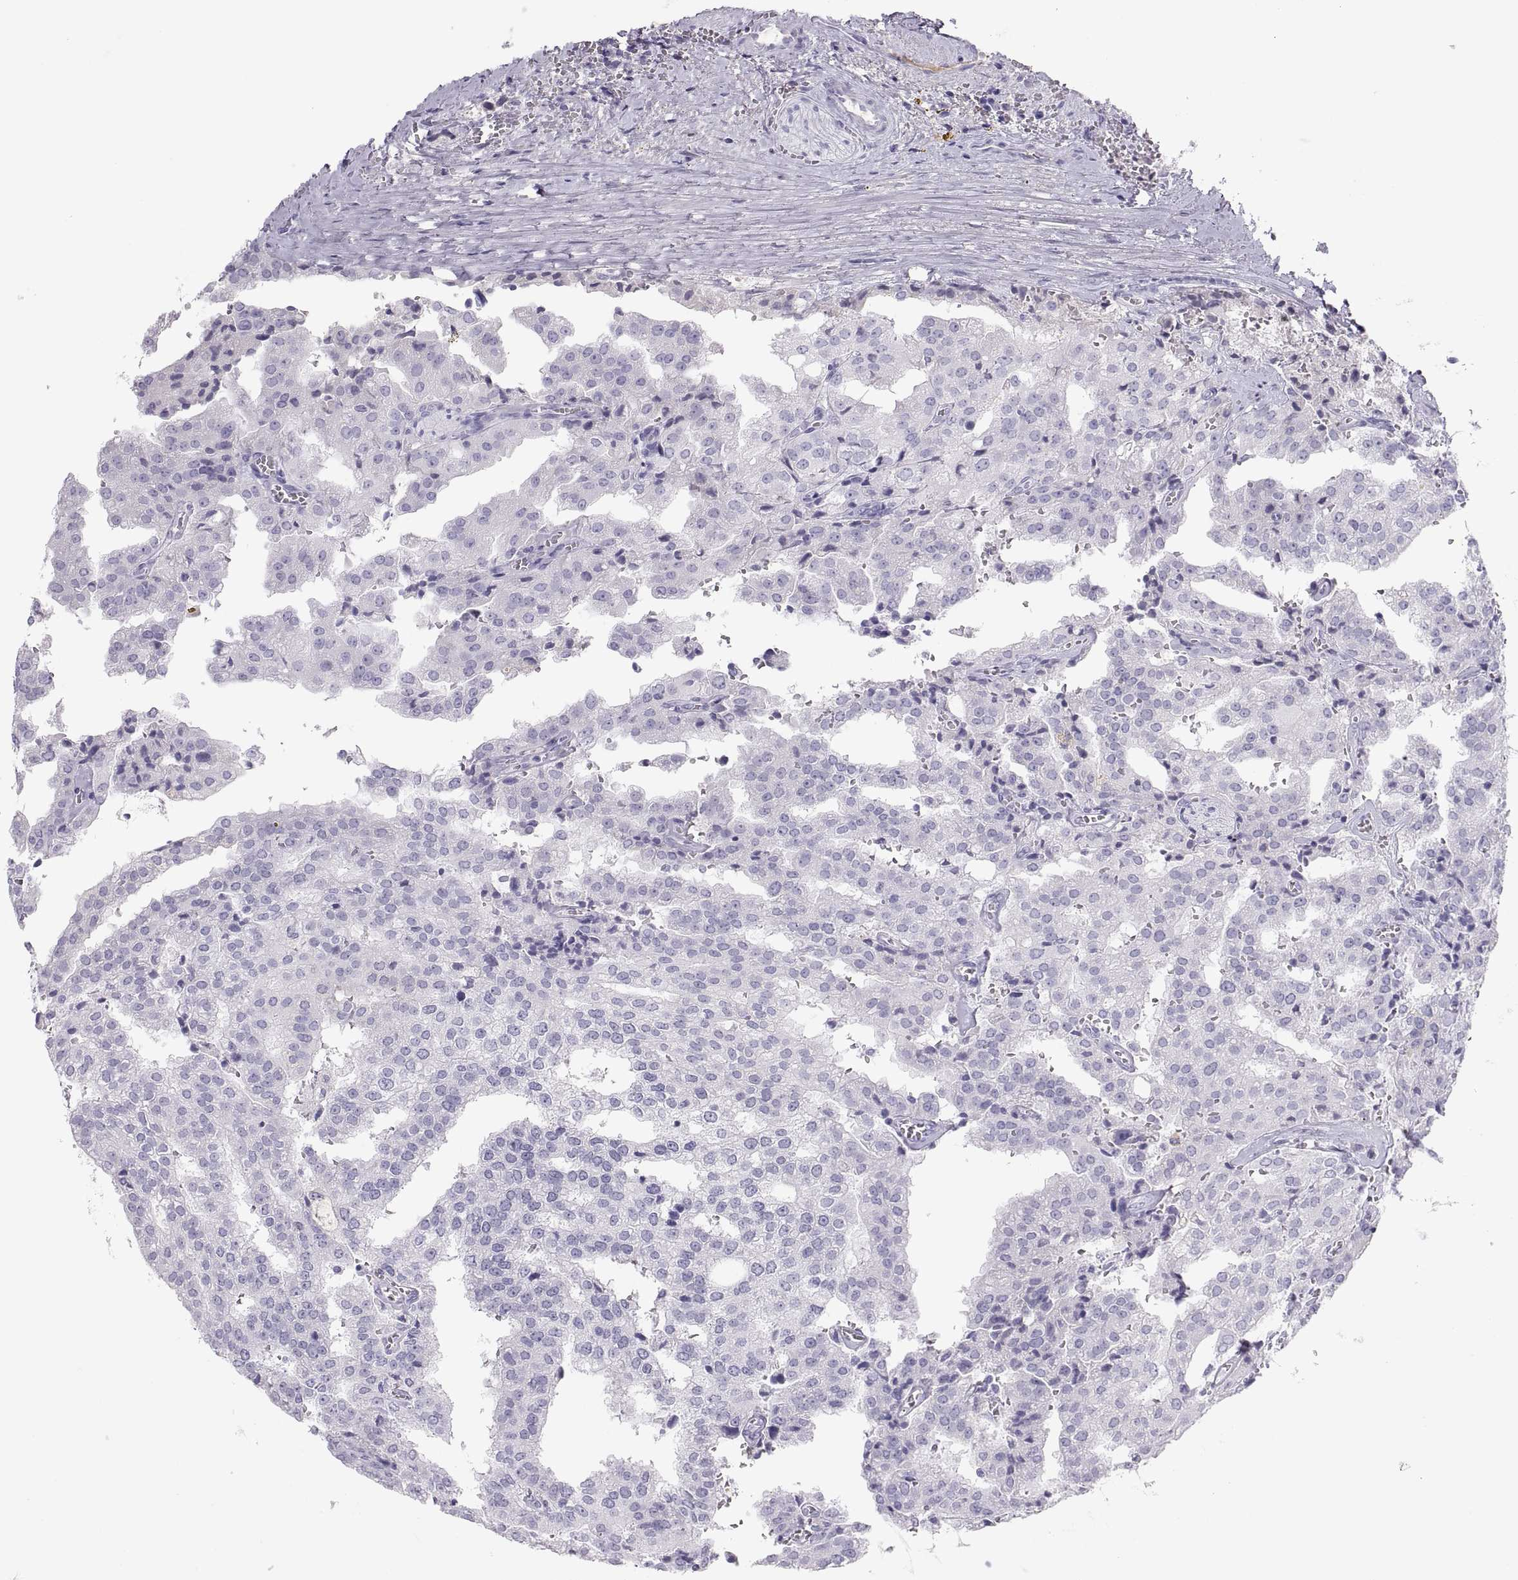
{"staining": {"intensity": "negative", "quantity": "none", "location": "none"}, "tissue": "prostate cancer", "cell_type": "Tumor cells", "image_type": "cancer", "snomed": [{"axis": "morphology", "description": "Adenocarcinoma, High grade"}, {"axis": "topography", "description": "Prostate"}], "caption": "This image is of prostate high-grade adenocarcinoma stained with immunohistochemistry to label a protein in brown with the nuclei are counter-stained blue. There is no expression in tumor cells. Nuclei are stained in blue.", "gene": "SEMG1", "patient": {"sex": "male", "age": 68}}